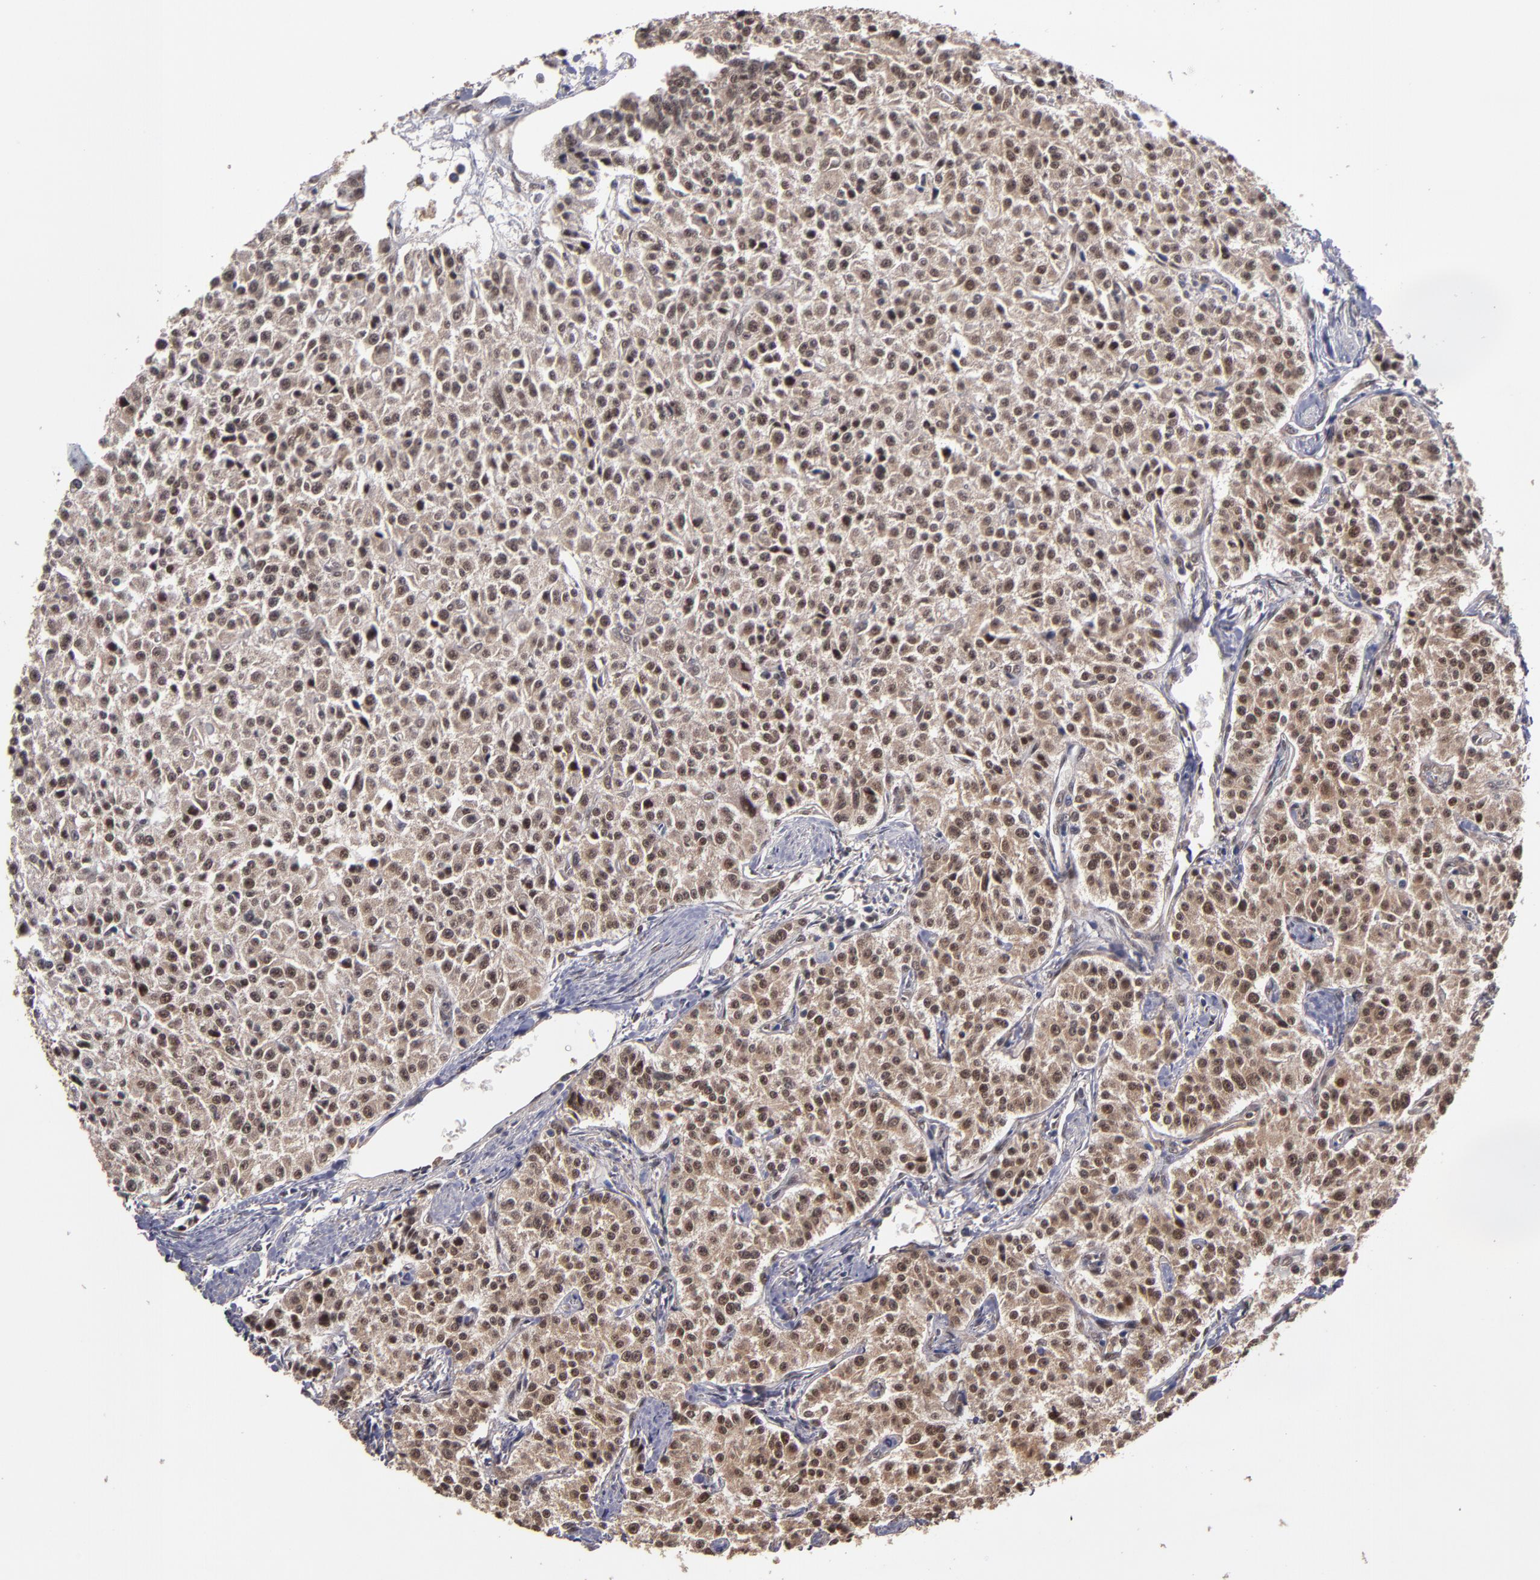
{"staining": {"intensity": "weak", "quantity": ">75%", "location": "cytoplasmic/membranous"}, "tissue": "carcinoid", "cell_type": "Tumor cells", "image_type": "cancer", "snomed": [{"axis": "morphology", "description": "Carcinoid, malignant, NOS"}, {"axis": "topography", "description": "Stomach"}], "caption": "Immunohistochemistry (IHC) image of neoplastic tissue: carcinoid (malignant) stained using IHC demonstrates low levels of weak protein expression localized specifically in the cytoplasmic/membranous of tumor cells, appearing as a cytoplasmic/membranous brown color.", "gene": "CUL5", "patient": {"sex": "female", "age": 76}}